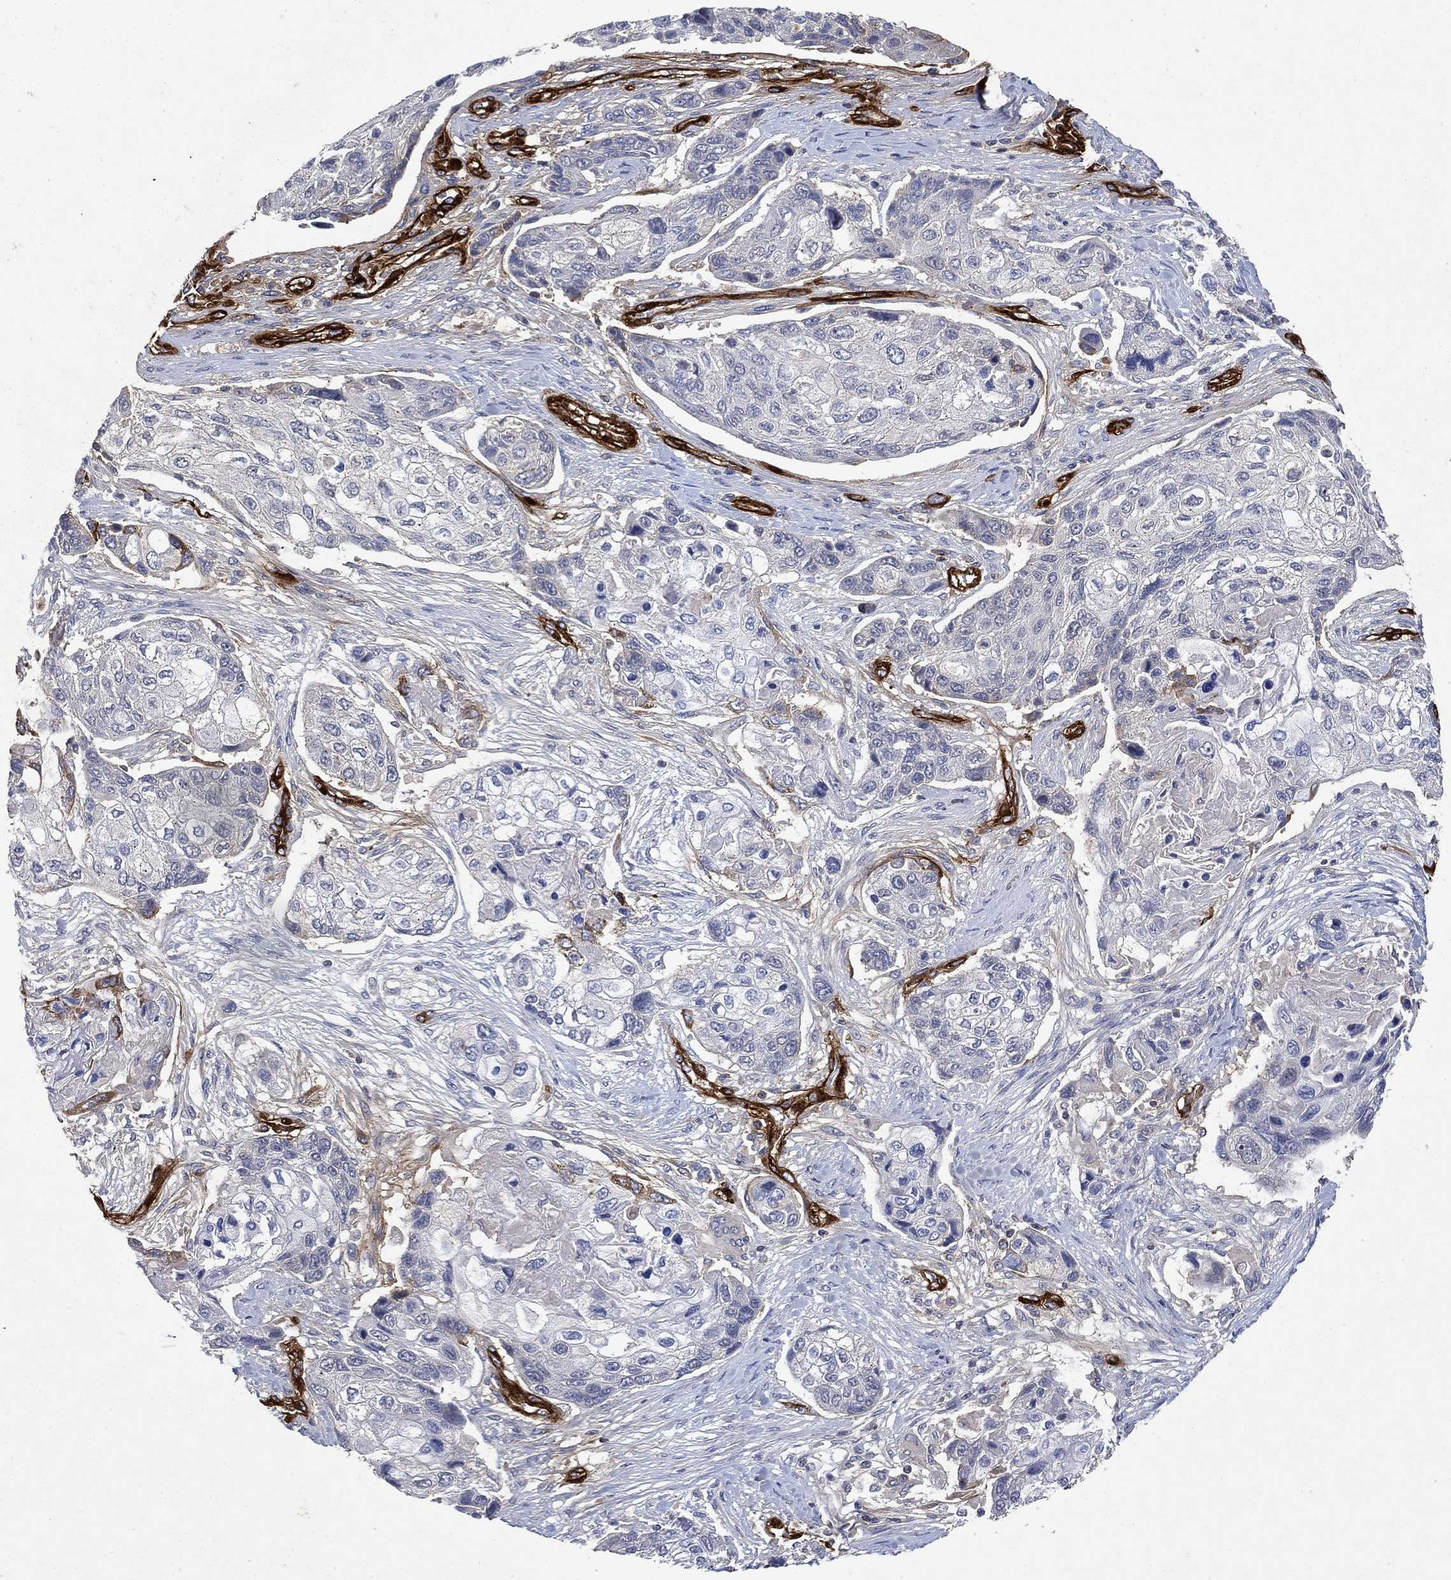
{"staining": {"intensity": "negative", "quantity": "none", "location": "none"}, "tissue": "lung cancer", "cell_type": "Tumor cells", "image_type": "cancer", "snomed": [{"axis": "morphology", "description": "Squamous cell carcinoma, NOS"}, {"axis": "topography", "description": "Lung"}], "caption": "Histopathology image shows no significant protein positivity in tumor cells of lung squamous cell carcinoma. (DAB (3,3'-diaminobenzidine) immunohistochemistry visualized using brightfield microscopy, high magnification).", "gene": "COL4A2", "patient": {"sex": "male", "age": 69}}